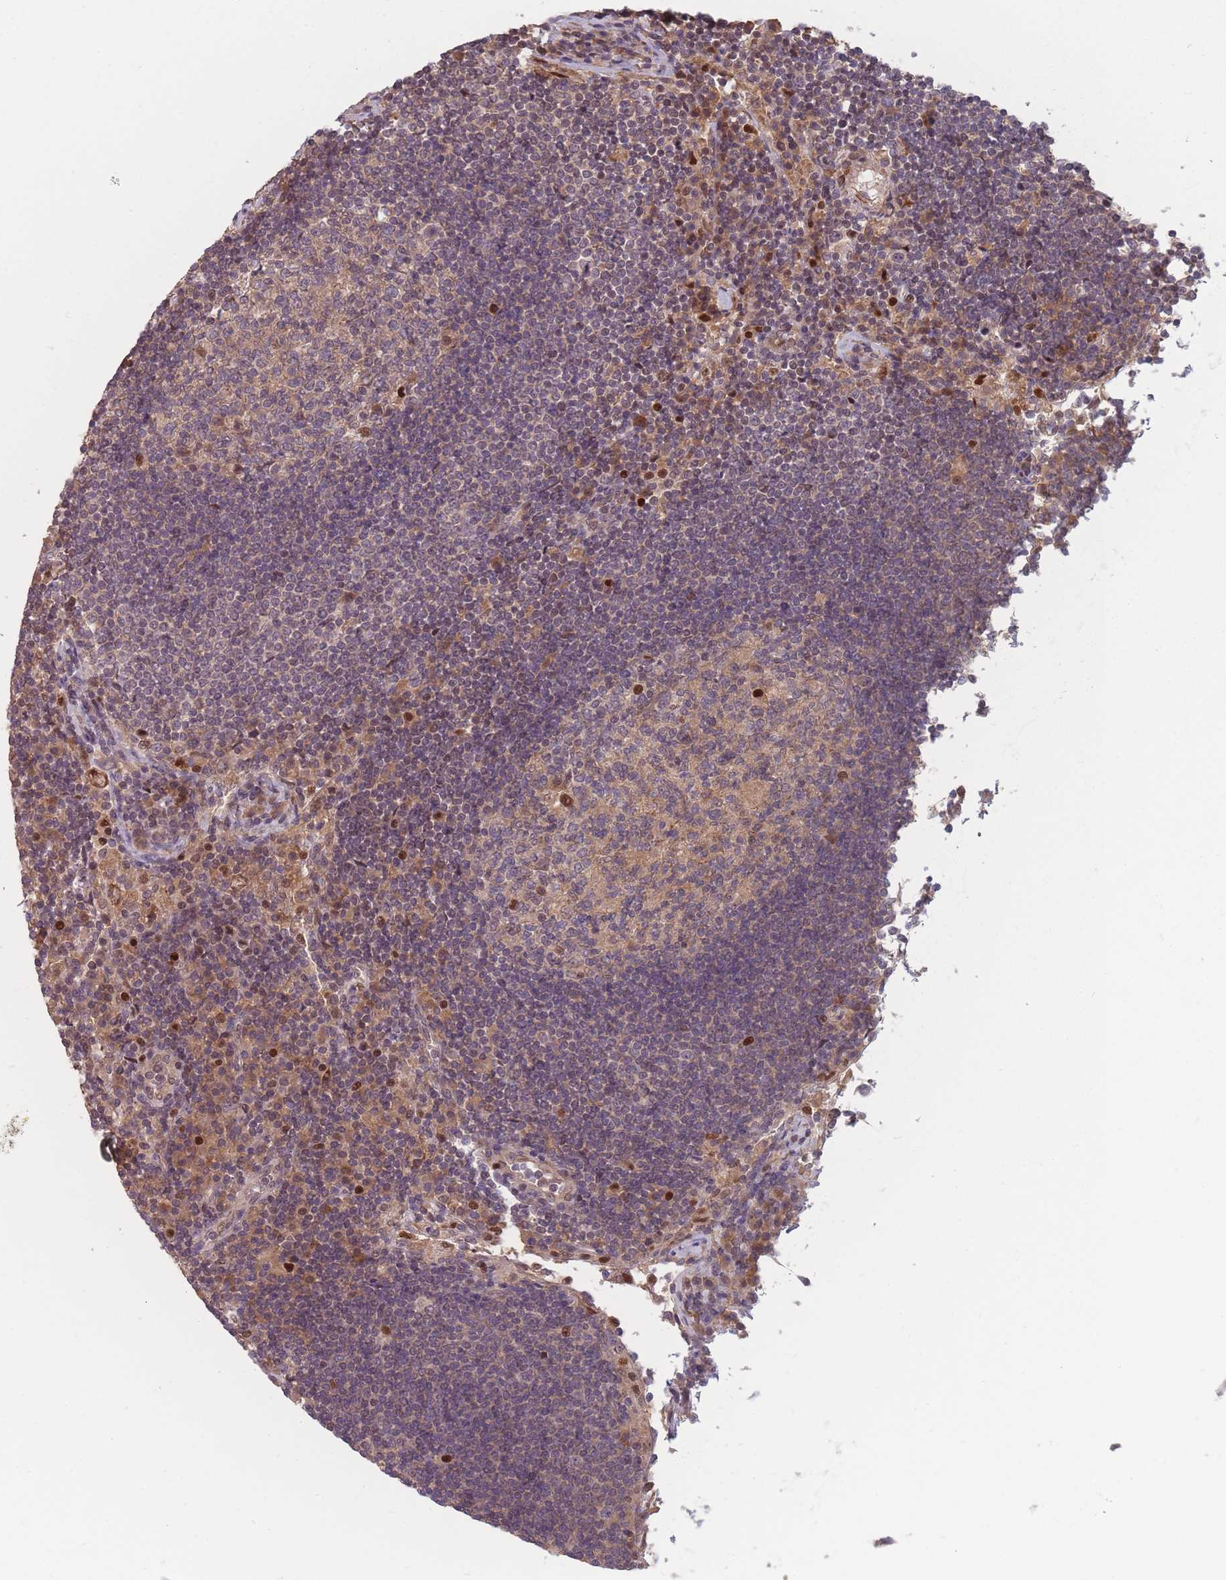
{"staining": {"intensity": "moderate", "quantity": "<25%", "location": "cytoplasmic/membranous,nuclear"}, "tissue": "lymph node", "cell_type": "Germinal center cells", "image_type": "normal", "snomed": [{"axis": "morphology", "description": "Normal tissue, NOS"}, {"axis": "topography", "description": "Lymph node"}], "caption": "This photomicrograph displays immunohistochemistry (IHC) staining of benign lymph node, with low moderate cytoplasmic/membranous,nuclear expression in approximately <25% of germinal center cells.", "gene": "FAM153A", "patient": {"sex": "female", "age": 53}}